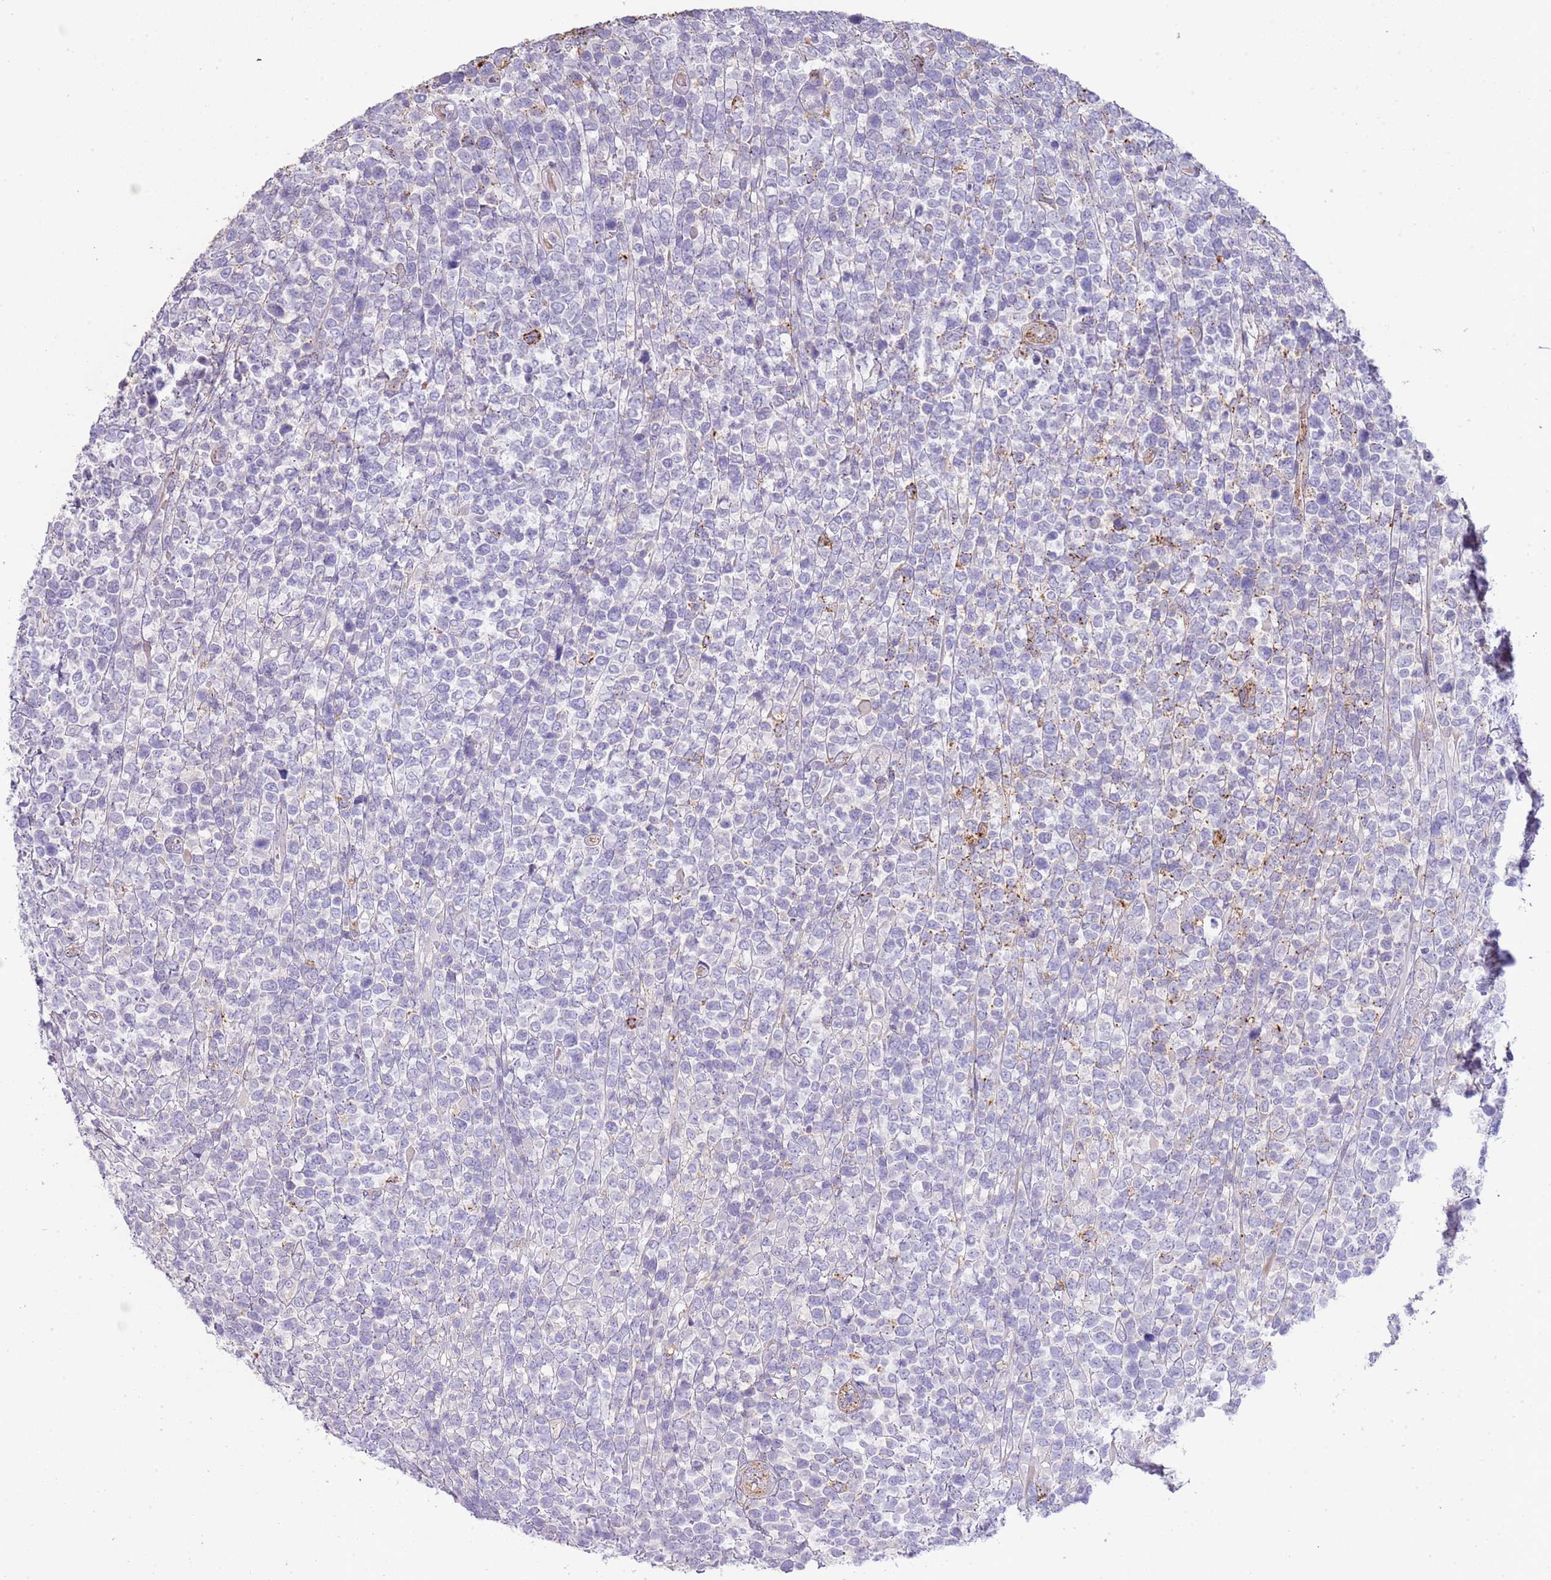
{"staining": {"intensity": "negative", "quantity": "none", "location": "none"}, "tissue": "lymphoma", "cell_type": "Tumor cells", "image_type": "cancer", "snomed": [{"axis": "morphology", "description": "Malignant lymphoma, non-Hodgkin's type, High grade"}, {"axis": "topography", "description": "Soft tissue"}], "caption": "The histopathology image exhibits no staining of tumor cells in lymphoma.", "gene": "ABHD17A", "patient": {"sex": "female", "age": 56}}